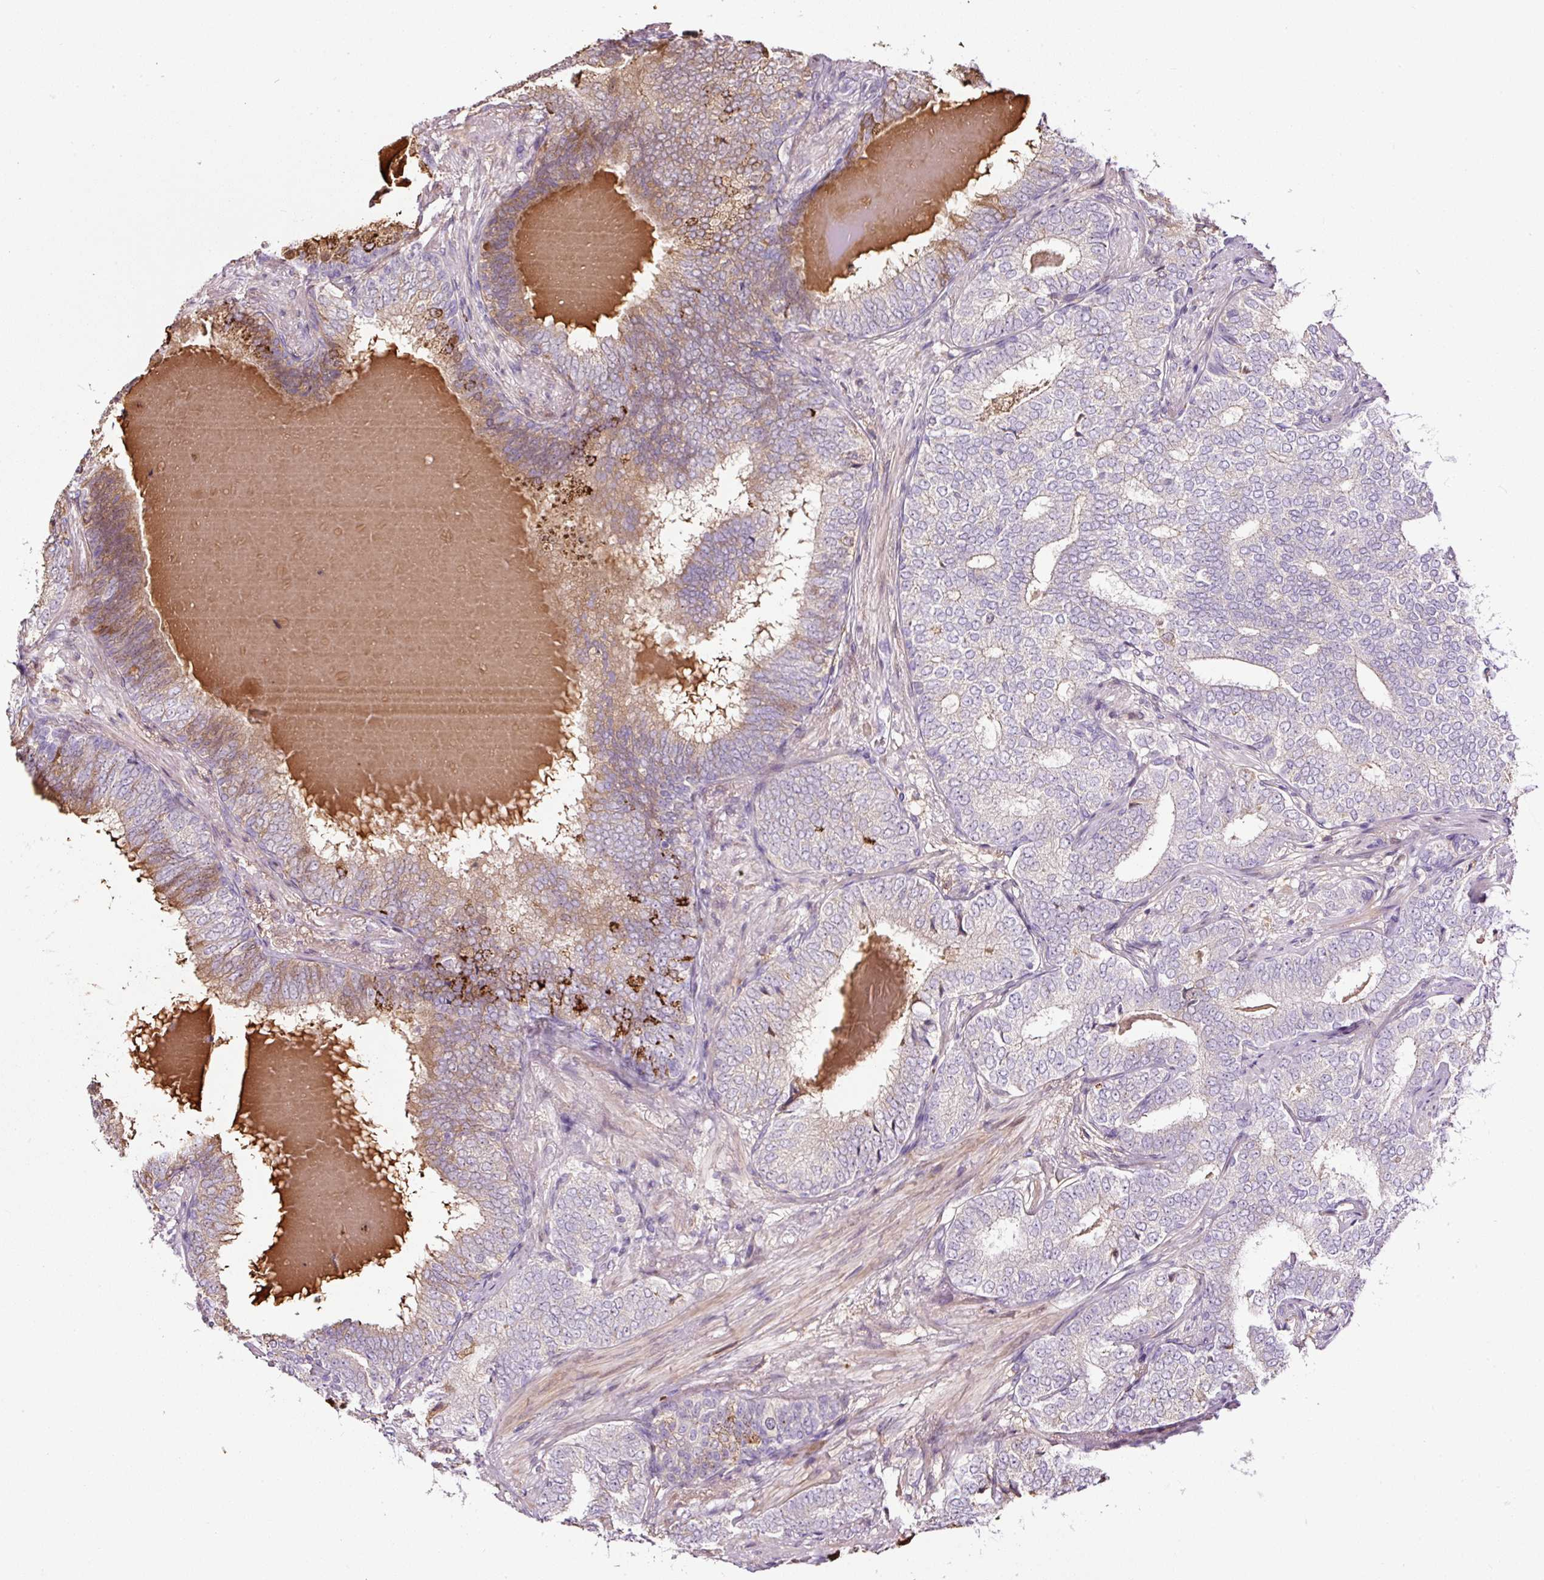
{"staining": {"intensity": "weak", "quantity": "<25%", "location": "cytoplasmic/membranous"}, "tissue": "prostate cancer", "cell_type": "Tumor cells", "image_type": "cancer", "snomed": [{"axis": "morphology", "description": "Adenocarcinoma, High grade"}, {"axis": "topography", "description": "Prostate"}], "caption": "The histopathology image demonstrates no significant positivity in tumor cells of prostate cancer. (DAB immunohistochemistry, high magnification).", "gene": "LRRC24", "patient": {"sex": "male", "age": 72}}